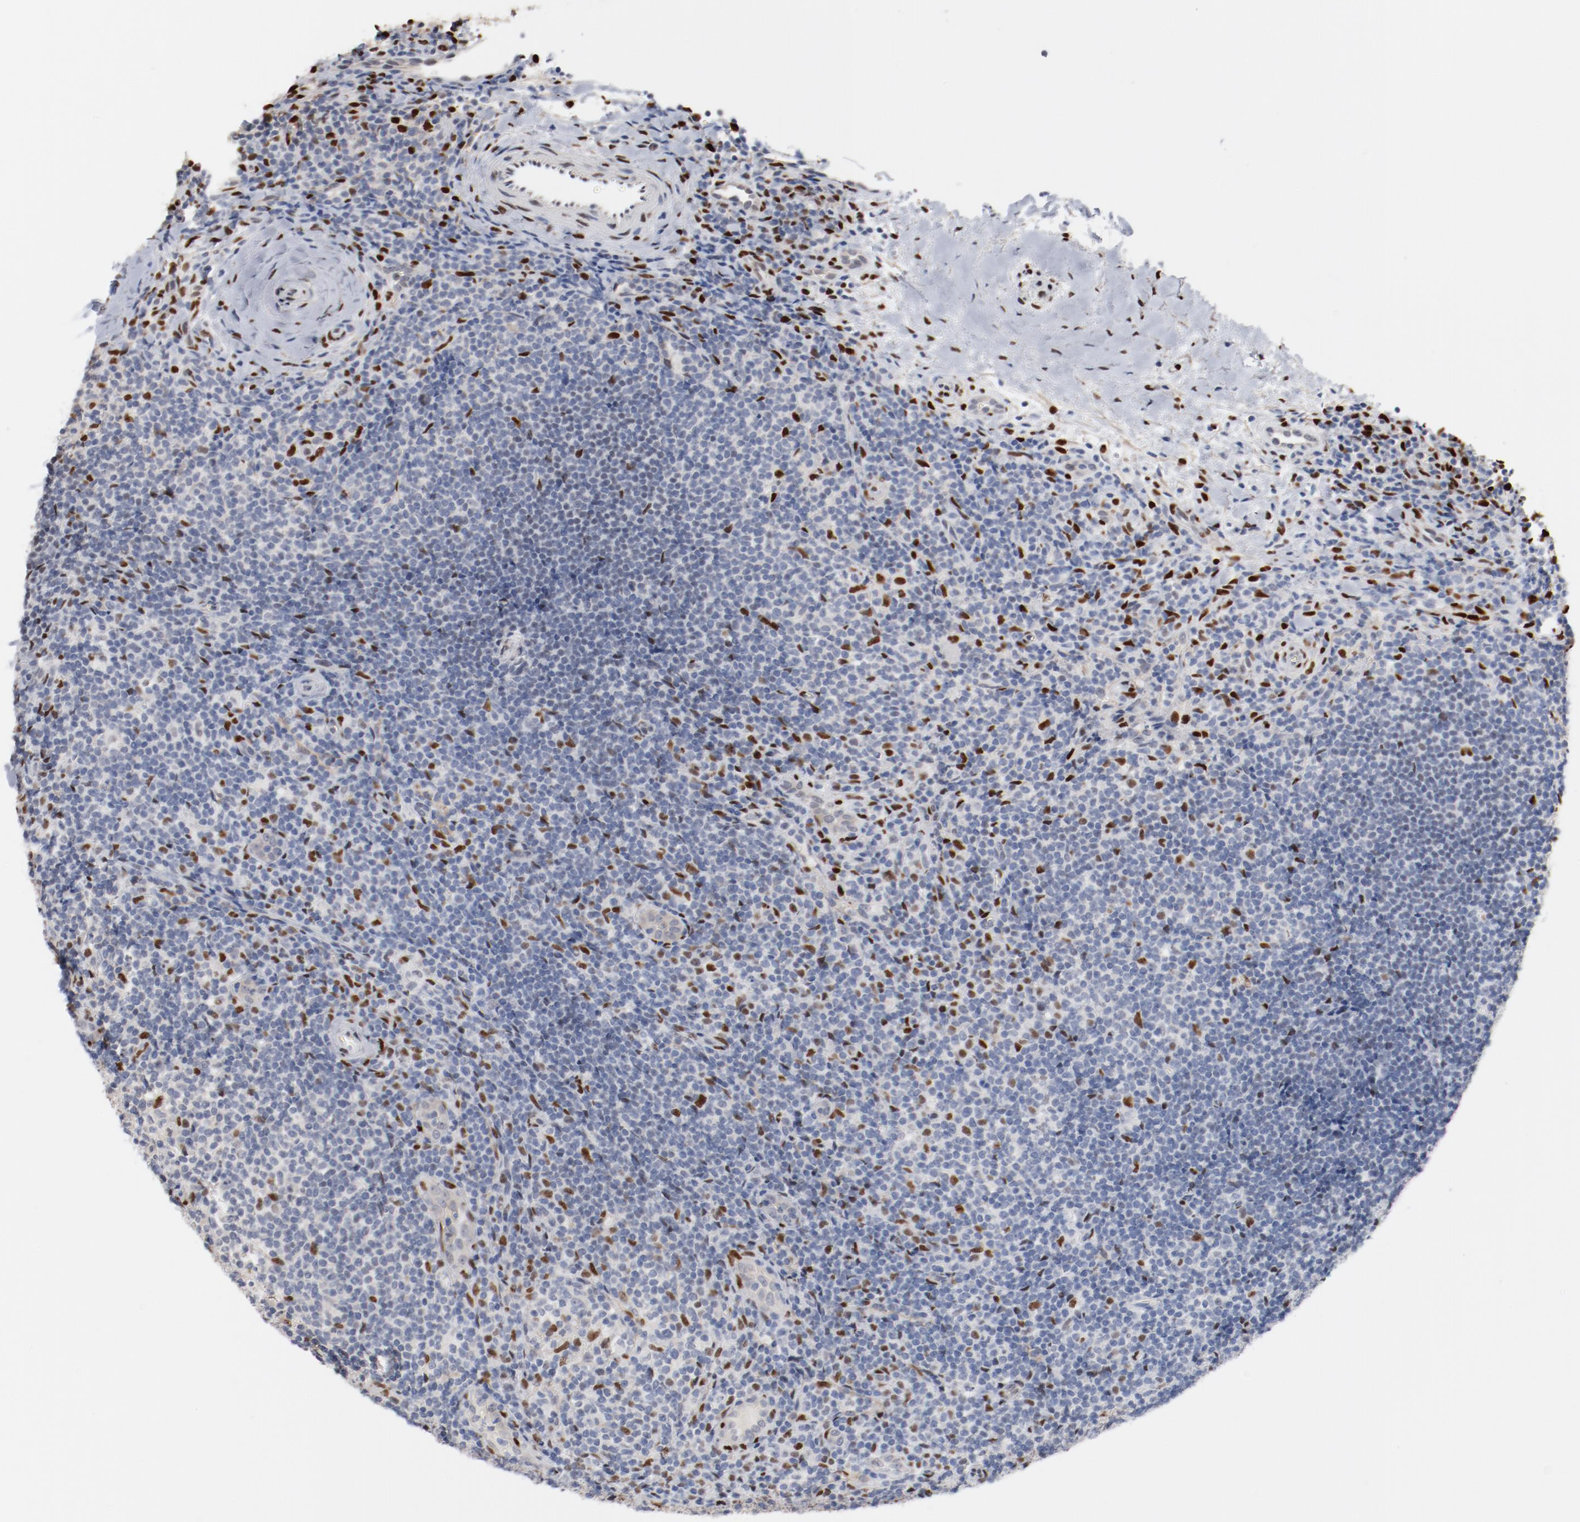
{"staining": {"intensity": "moderate", "quantity": "<25%", "location": "nuclear"}, "tissue": "lymphoma", "cell_type": "Tumor cells", "image_type": "cancer", "snomed": [{"axis": "morphology", "description": "Malignant lymphoma, non-Hodgkin's type, Low grade"}, {"axis": "topography", "description": "Lymph node"}], "caption": "Low-grade malignant lymphoma, non-Hodgkin's type stained for a protein (brown) shows moderate nuclear positive positivity in about <25% of tumor cells.", "gene": "ZEB2", "patient": {"sex": "female", "age": 76}}